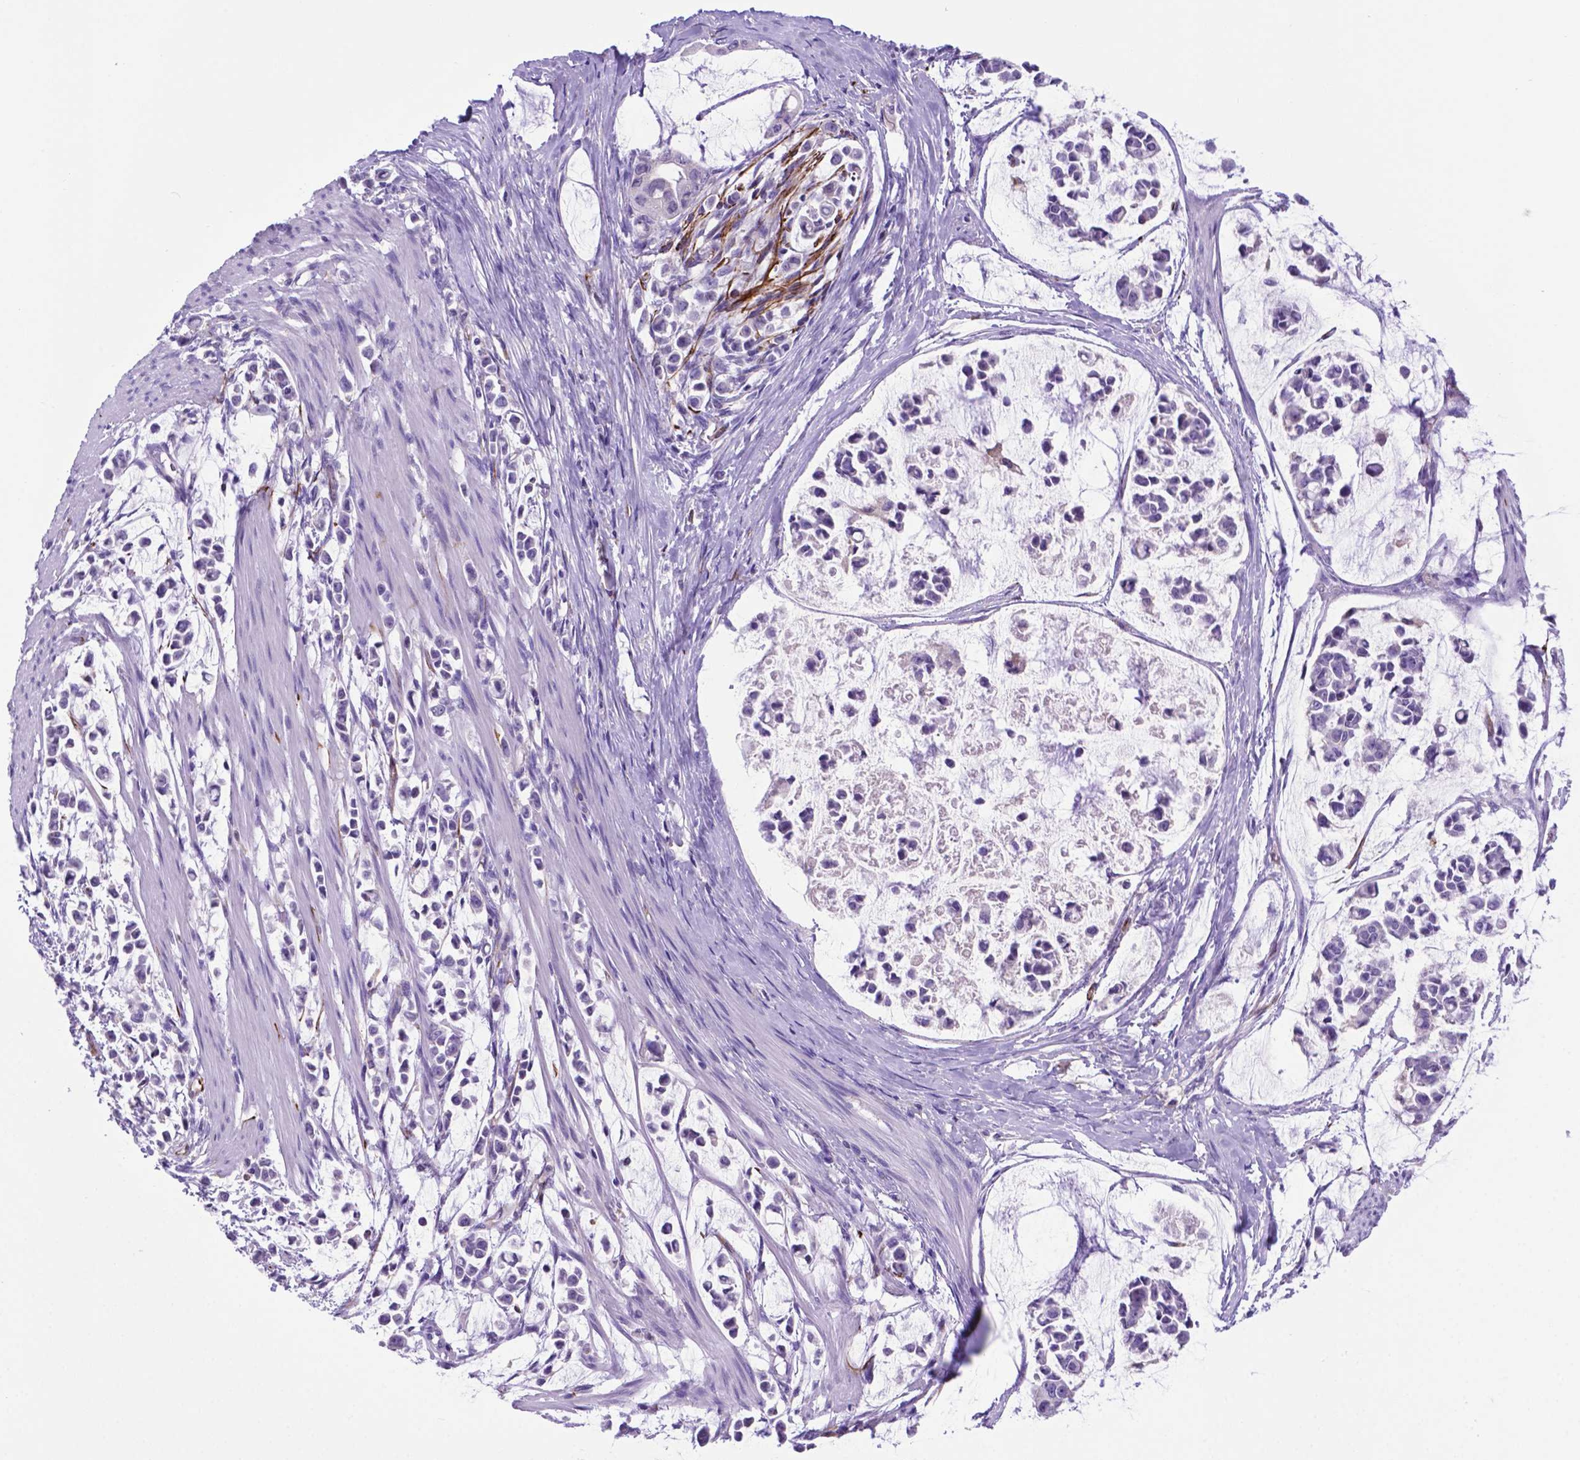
{"staining": {"intensity": "negative", "quantity": "none", "location": "none"}, "tissue": "stomach cancer", "cell_type": "Tumor cells", "image_type": "cancer", "snomed": [{"axis": "morphology", "description": "Adenocarcinoma, NOS"}, {"axis": "topography", "description": "Stomach"}], "caption": "Tumor cells show no significant positivity in stomach cancer. (Stains: DAB IHC with hematoxylin counter stain, Microscopy: brightfield microscopy at high magnification).", "gene": "LZTR1", "patient": {"sex": "male", "age": 82}}